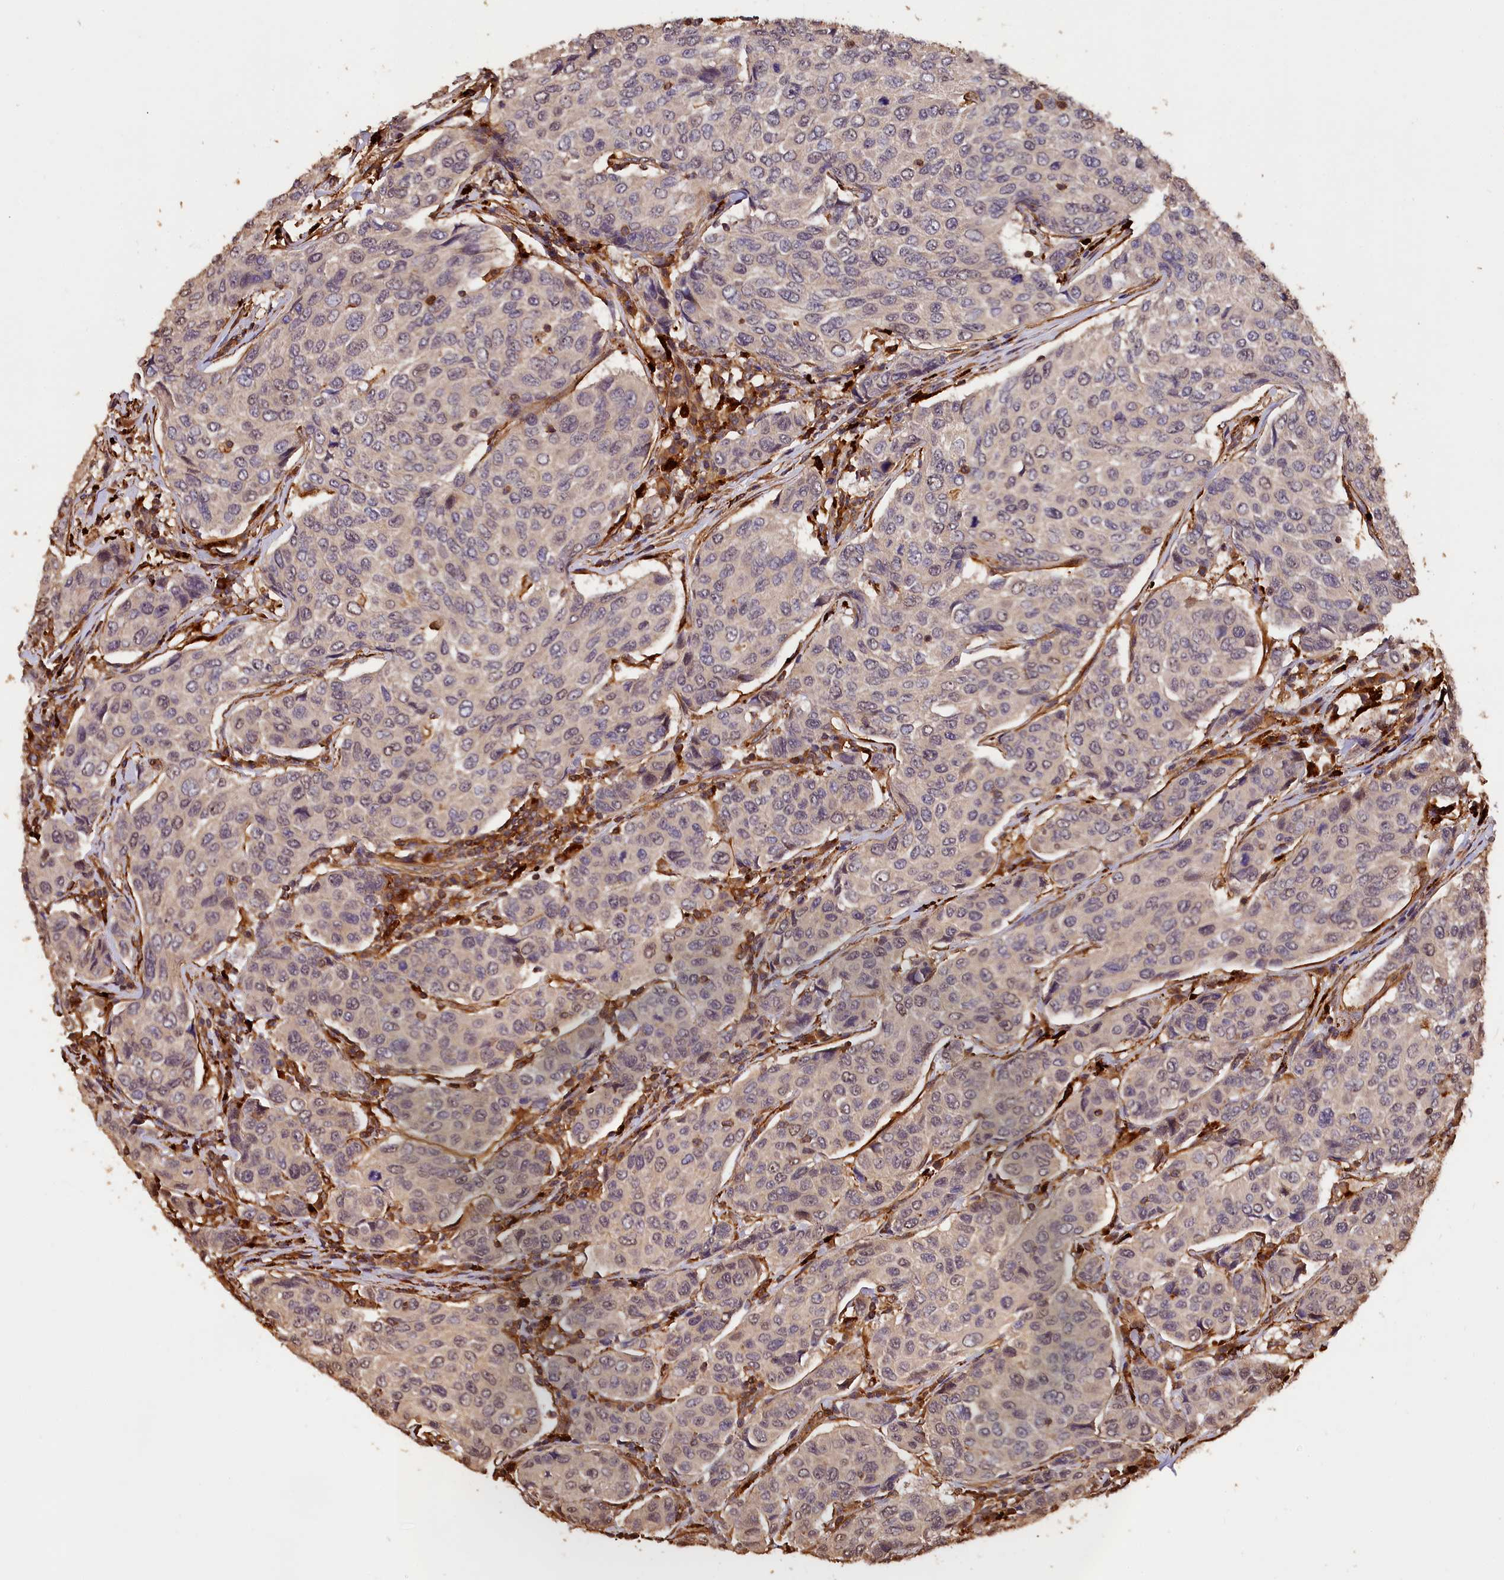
{"staining": {"intensity": "weak", "quantity": "<25%", "location": "nuclear"}, "tissue": "breast cancer", "cell_type": "Tumor cells", "image_type": "cancer", "snomed": [{"axis": "morphology", "description": "Duct carcinoma"}, {"axis": "topography", "description": "Breast"}], "caption": "Tumor cells show no significant protein expression in breast cancer (invasive ductal carcinoma).", "gene": "MMP15", "patient": {"sex": "female", "age": 55}}